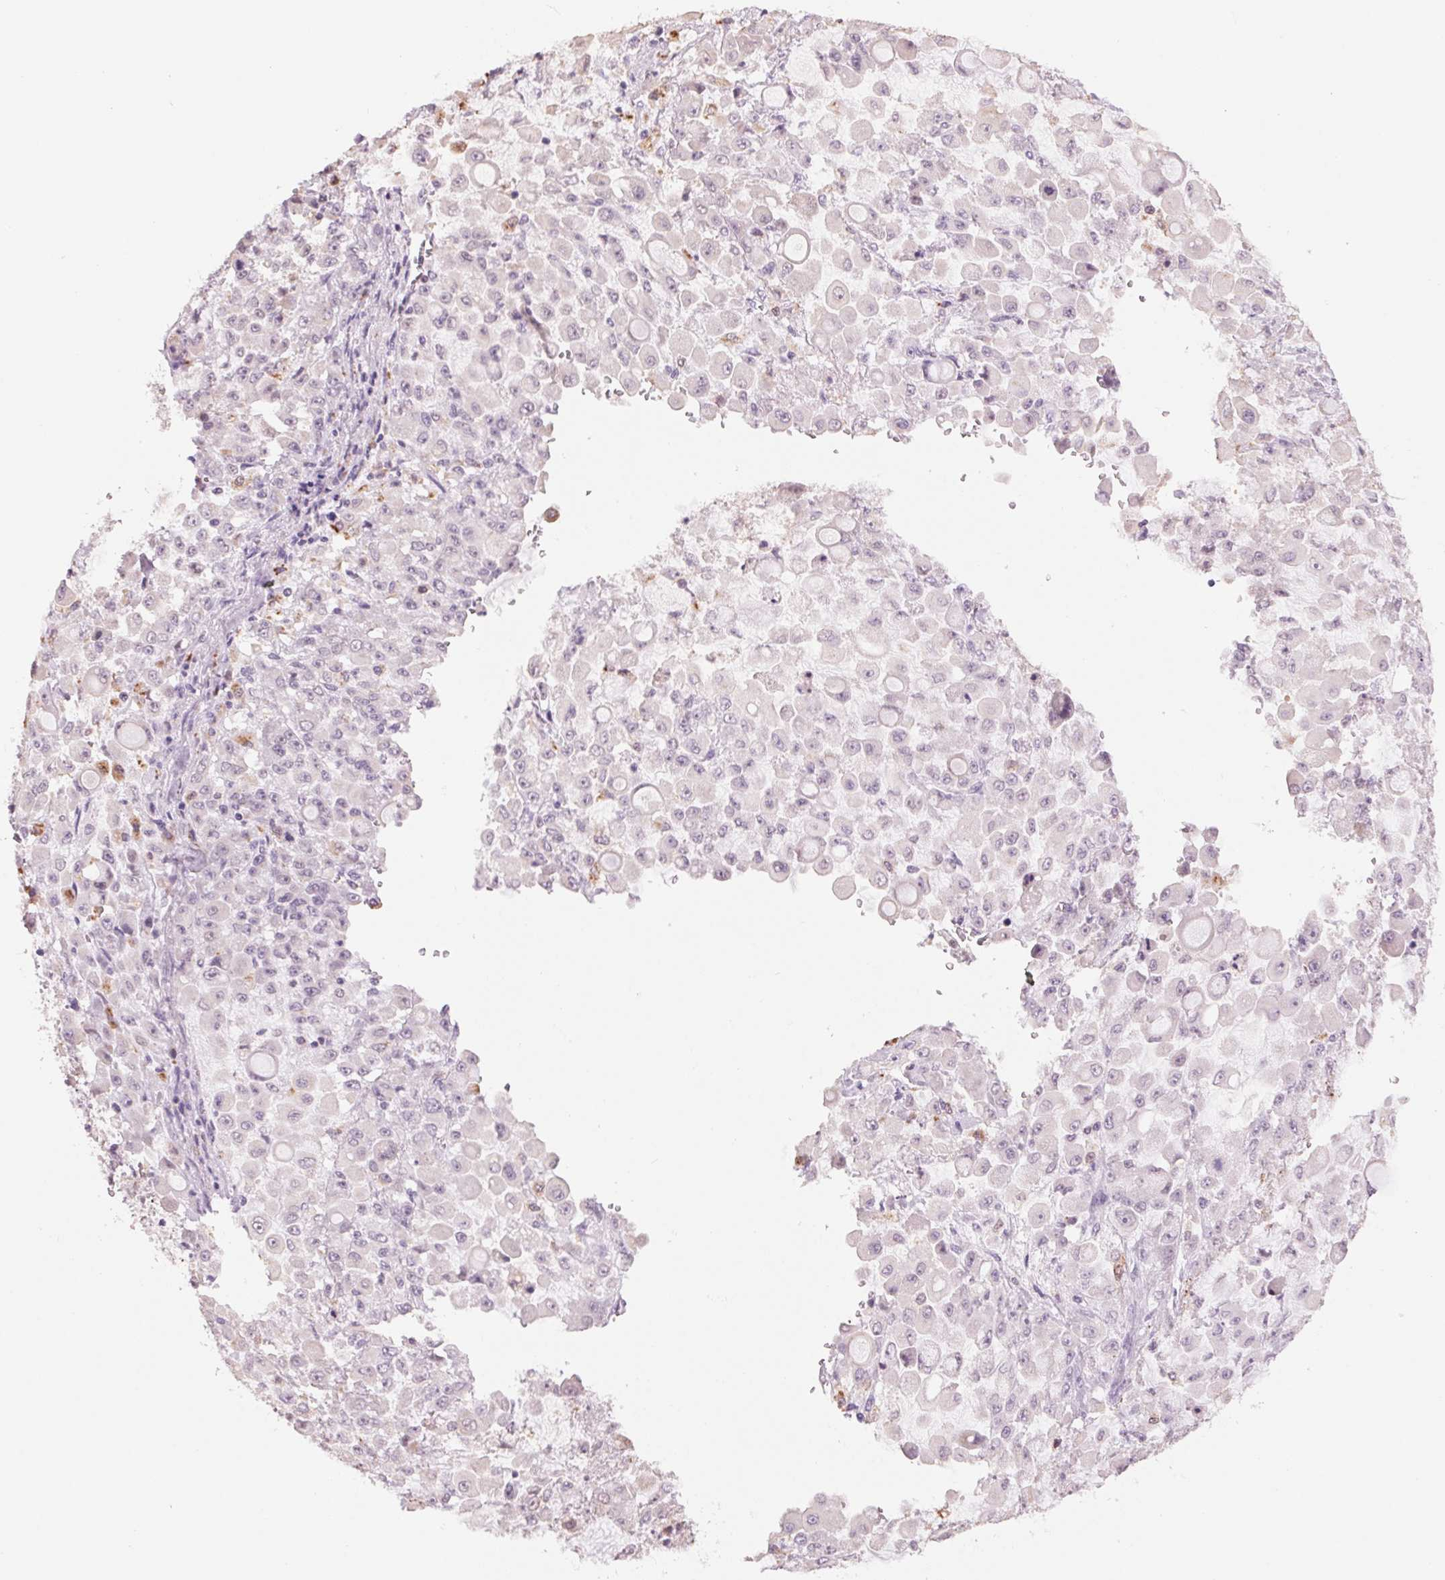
{"staining": {"intensity": "negative", "quantity": "none", "location": "none"}, "tissue": "stomach cancer", "cell_type": "Tumor cells", "image_type": "cancer", "snomed": [{"axis": "morphology", "description": "Adenocarcinoma, NOS"}, {"axis": "topography", "description": "Stomach"}], "caption": "This is an immunohistochemistry micrograph of stomach cancer (adenocarcinoma). There is no expression in tumor cells.", "gene": "MPO", "patient": {"sex": "female", "age": 76}}